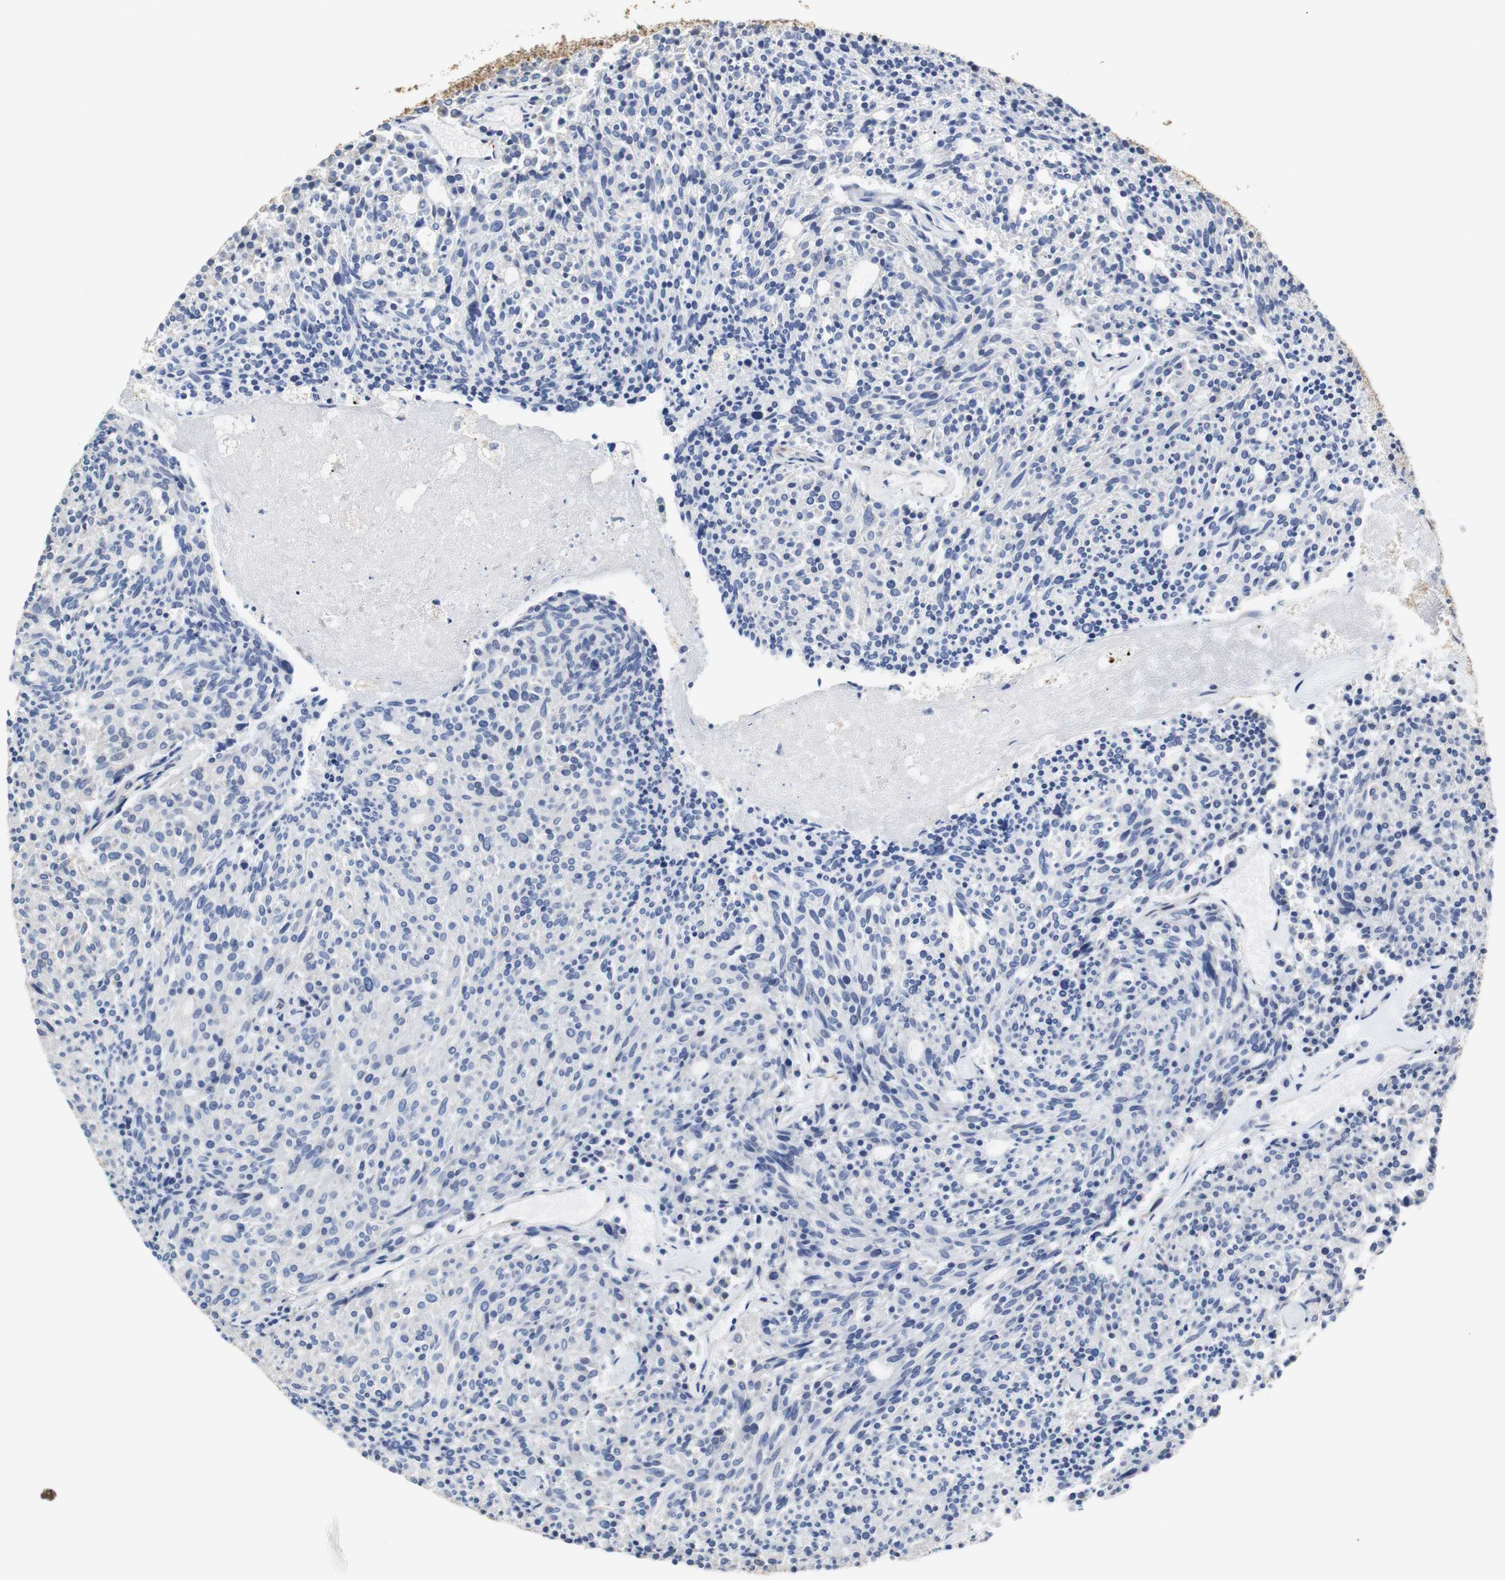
{"staining": {"intensity": "negative", "quantity": "none", "location": "none"}, "tissue": "carcinoid", "cell_type": "Tumor cells", "image_type": "cancer", "snomed": [{"axis": "morphology", "description": "Carcinoid, malignant, NOS"}, {"axis": "topography", "description": "Pancreas"}], "caption": "There is no significant expression in tumor cells of malignant carcinoid.", "gene": "PCK1", "patient": {"sex": "female", "age": 54}}